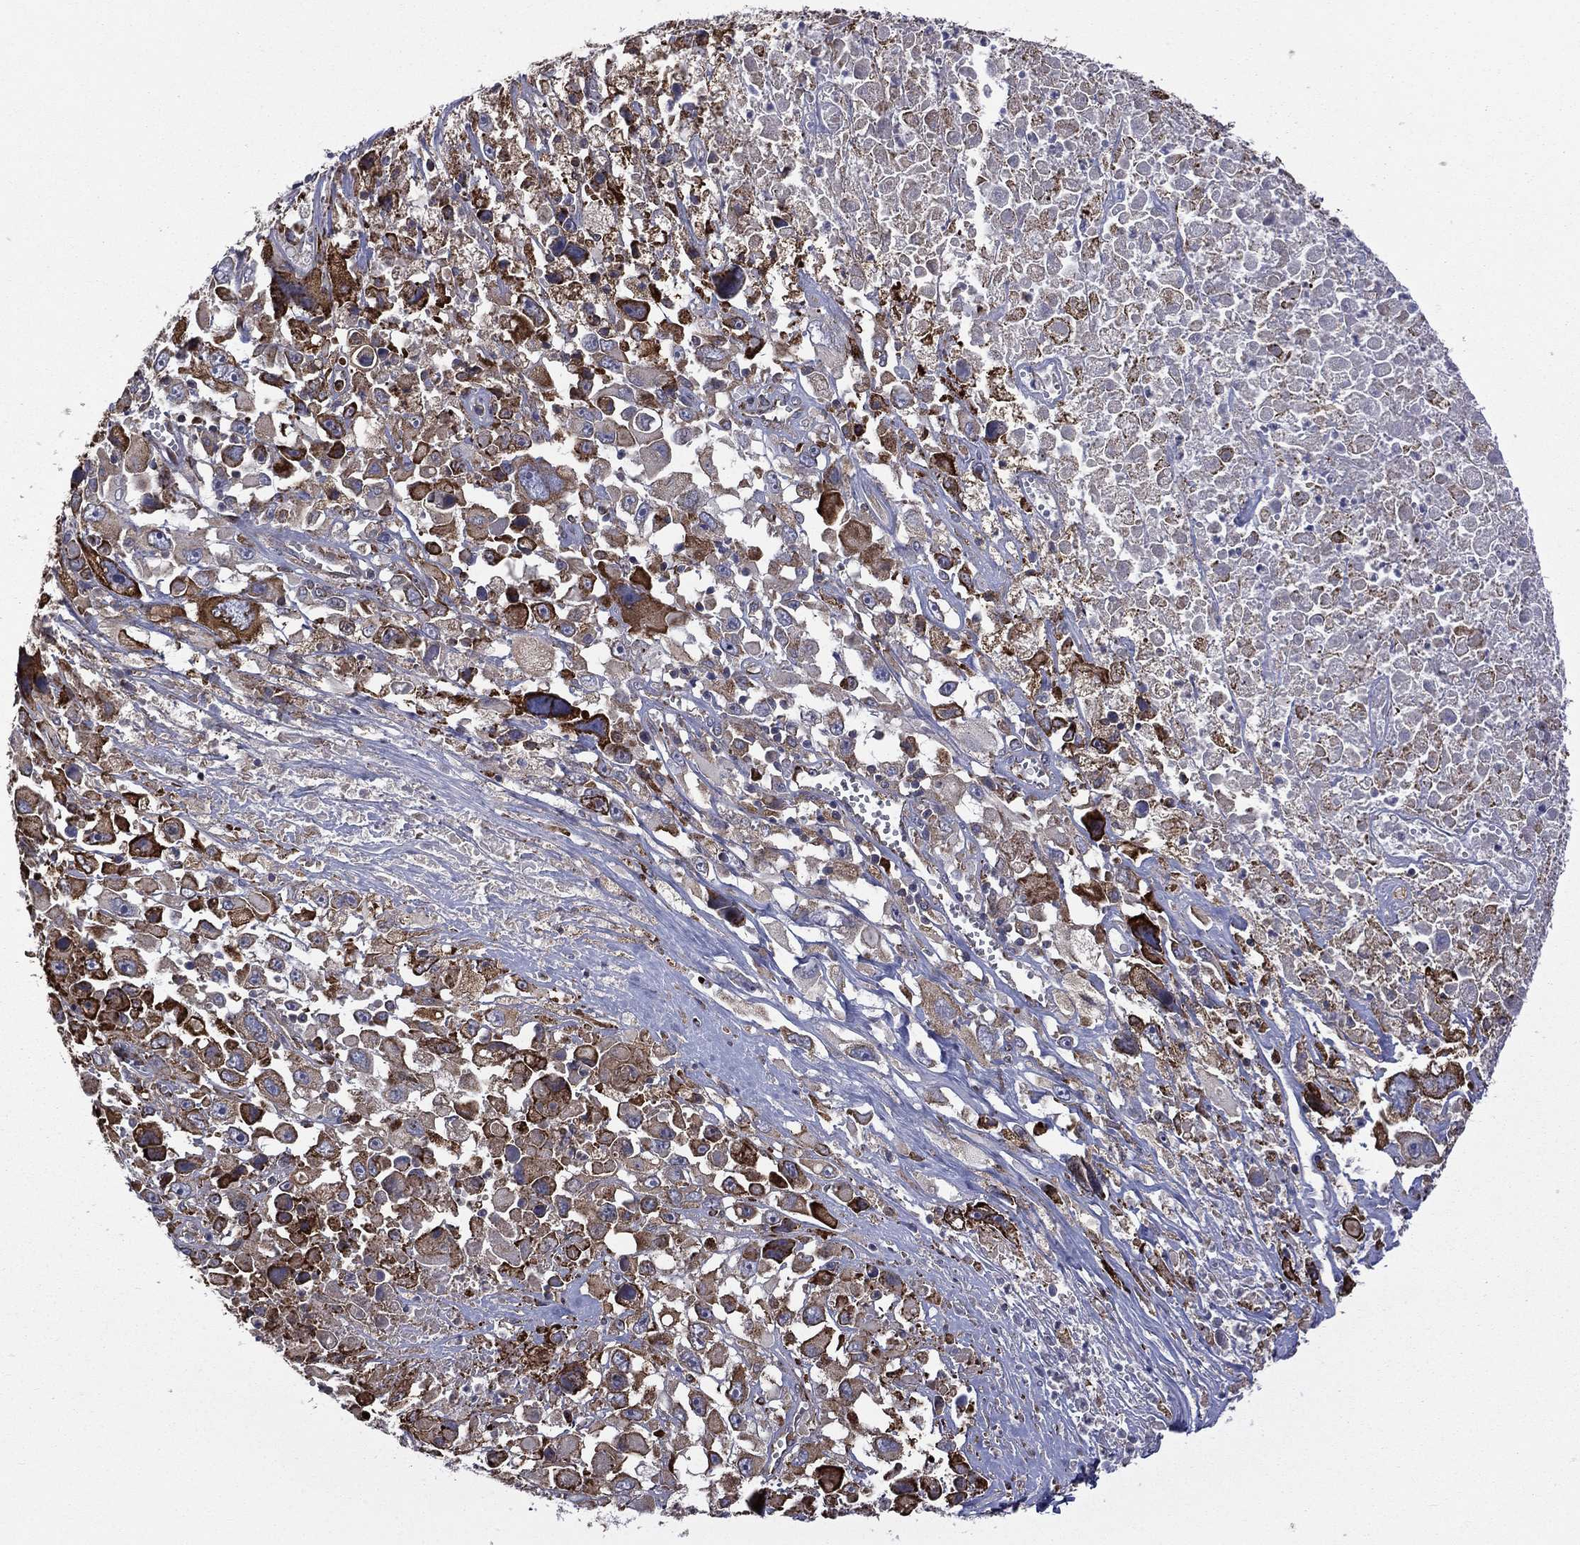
{"staining": {"intensity": "strong", "quantity": "25%-75%", "location": "cytoplasmic/membranous"}, "tissue": "melanoma", "cell_type": "Tumor cells", "image_type": "cancer", "snomed": [{"axis": "morphology", "description": "Malignant melanoma, Metastatic site"}, {"axis": "topography", "description": "Soft tissue"}], "caption": "A brown stain shows strong cytoplasmic/membranous expression of a protein in human malignant melanoma (metastatic site) tumor cells. Using DAB (3,3'-diaminobenzidine) (brown) and hematoxylin (blue) stains, captured at high magnification using brightfield microscopy.", "gene": "C20orf96", "patient": {"sex": "male", "age": 50}}